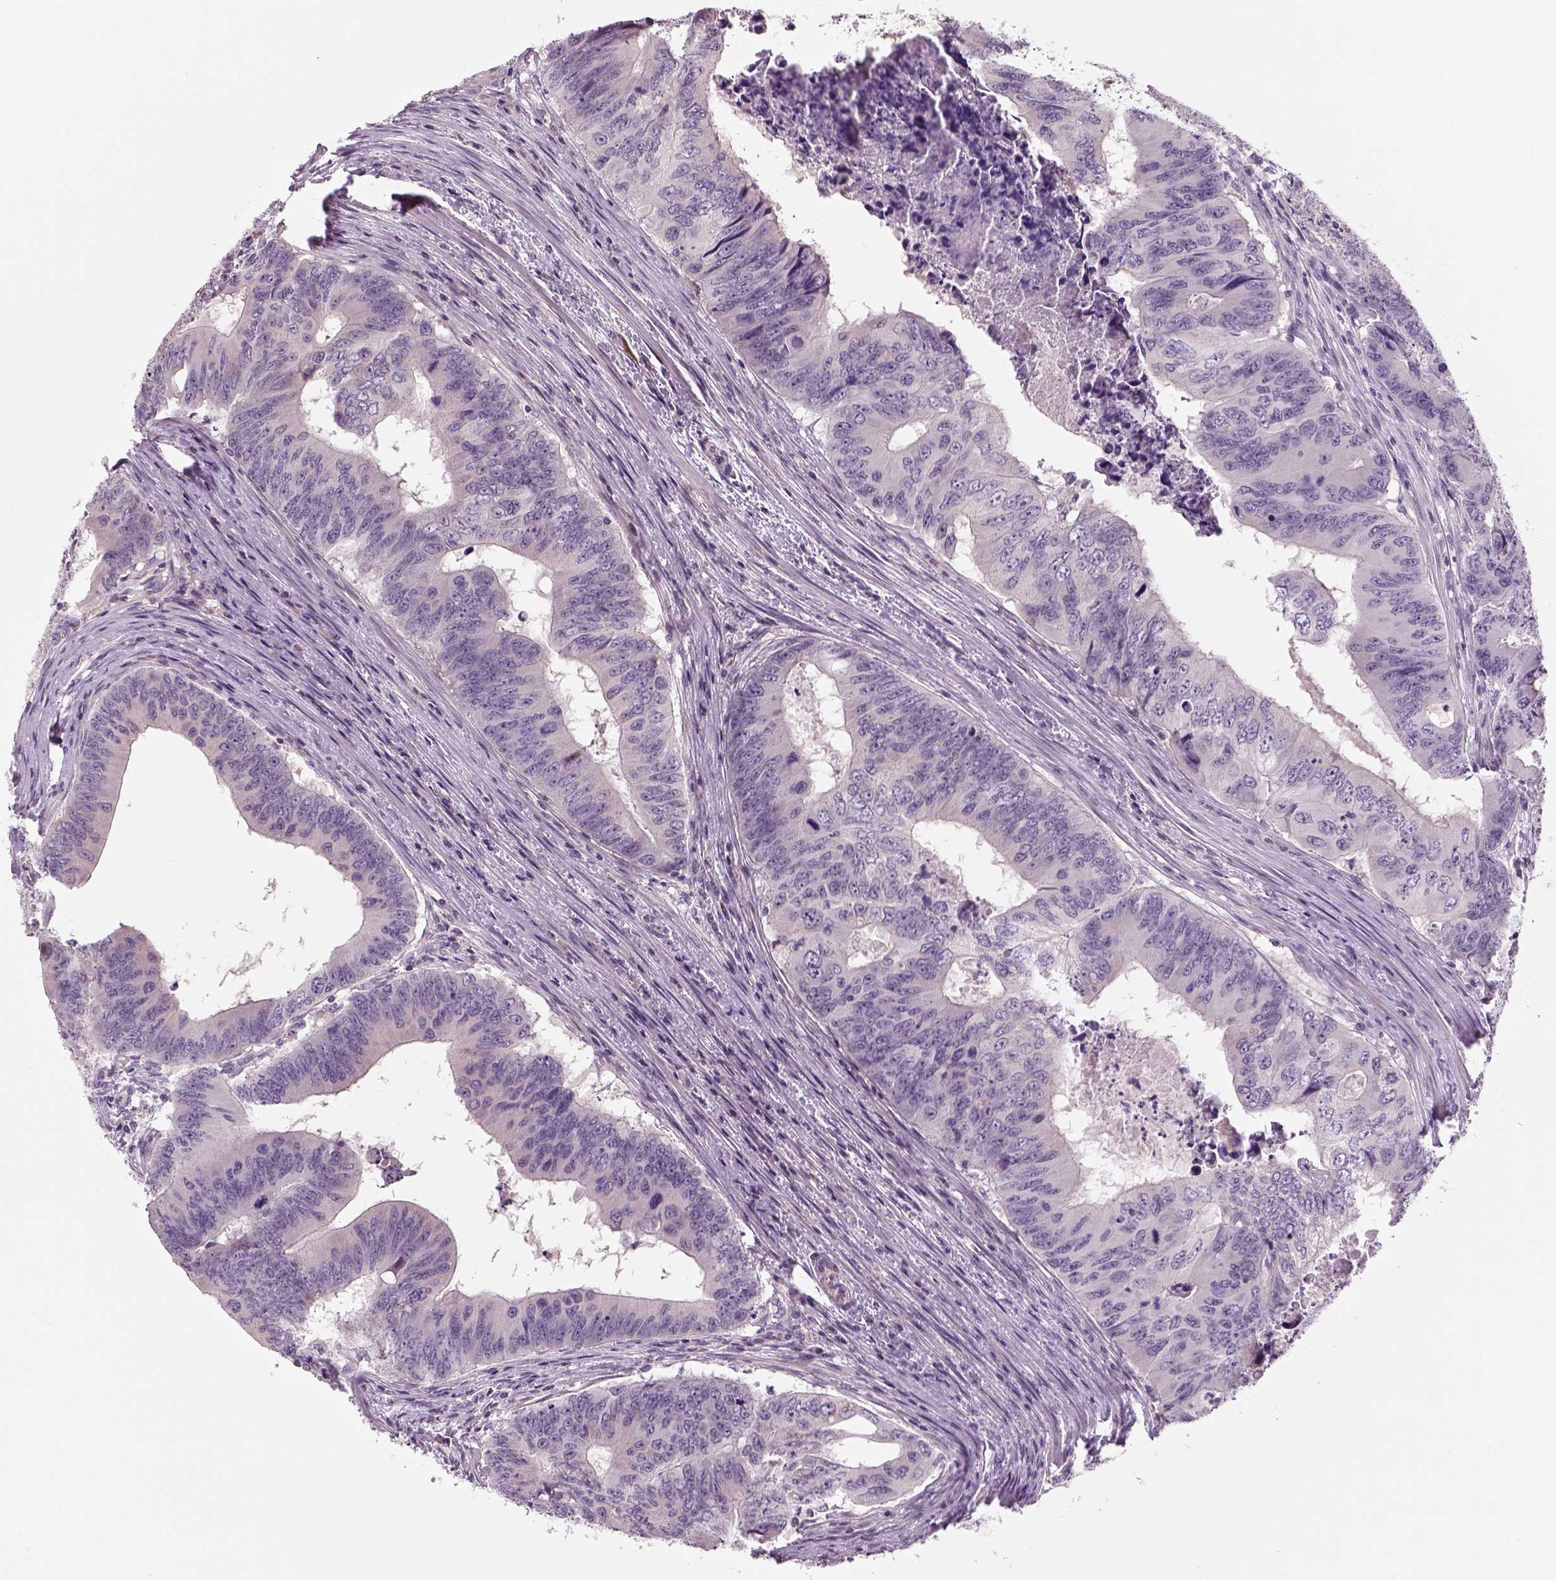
{"staining": {"intensity": "negative", "quantity": "none", "location": "none"}, "tissue": "colorectal cancer", "cell_type": "Tumor cells", "image_type": "cancer", "snomed": [{"axis": "morphology", "description": "Adenocarcinoma, NOS"}, {"axis": "topography", "description": "Colon"}], "caption": "Protein analysis of colorectal cancer displays no significant staining in tumor cells.", "gene": "NECAB1", "patient": {"sex": "male", "age": 53}}